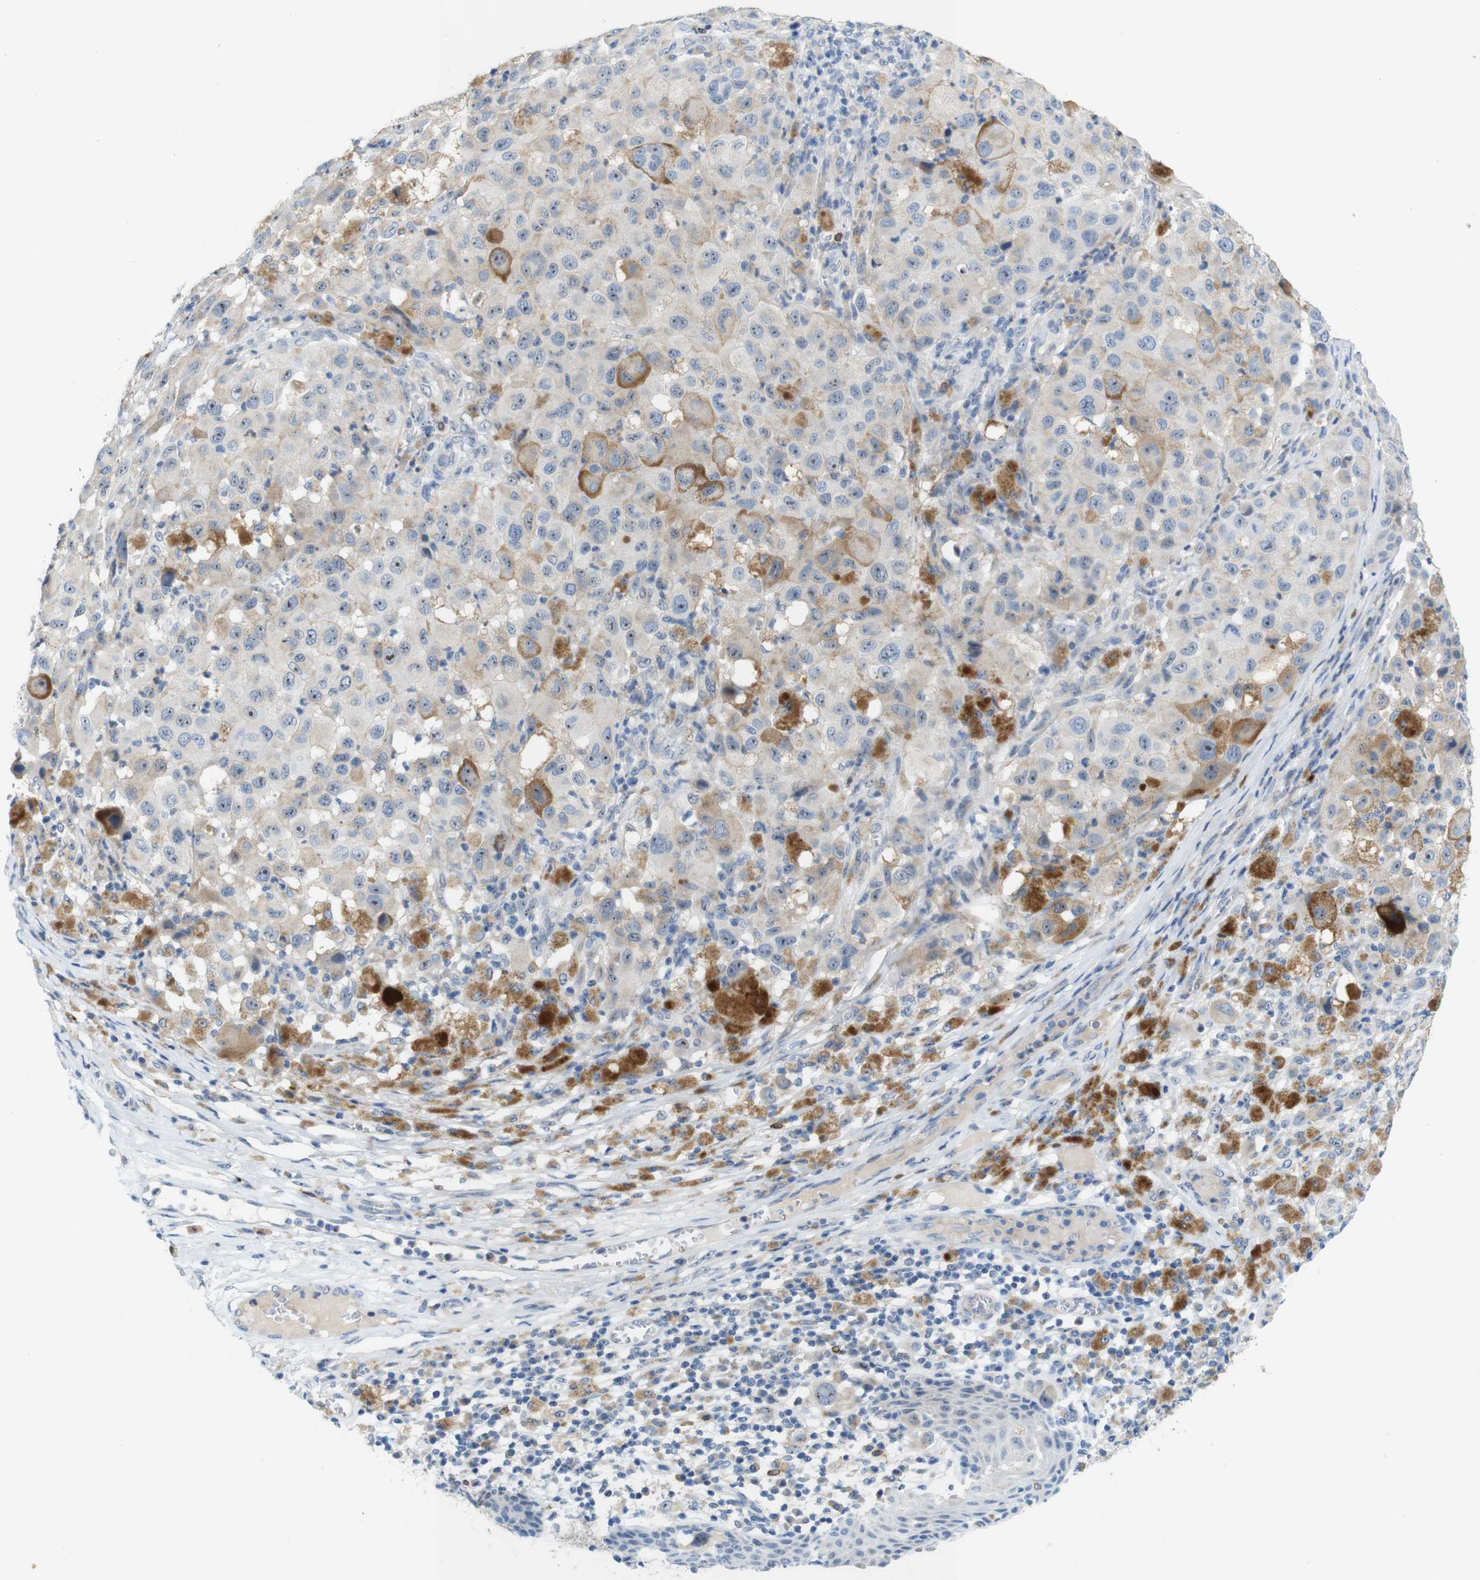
{"staining": {"intensity": "moderate", "quantity": "25%-75%", "location": "cytoplasmic/membranous,nuclear"}, "tissue": "melanoma", "cell_type": "Tumor cells", "image_type": "cancer", "snomed": [{"axis": "morphology", "description": "Malignant melanoma, NOS"}, {"axis": "topography", "description": "Skin"}], "caption": "IHC (DAB (3,3'-diaminobenzidine)) staining of human malignant melanoma displays moderate cytoplasmic/membranous and nuclear protein staining in about 25%-75% of tumor cells.", "gene": "TJP3", "patient": {"sex": "male", "age": 96}}